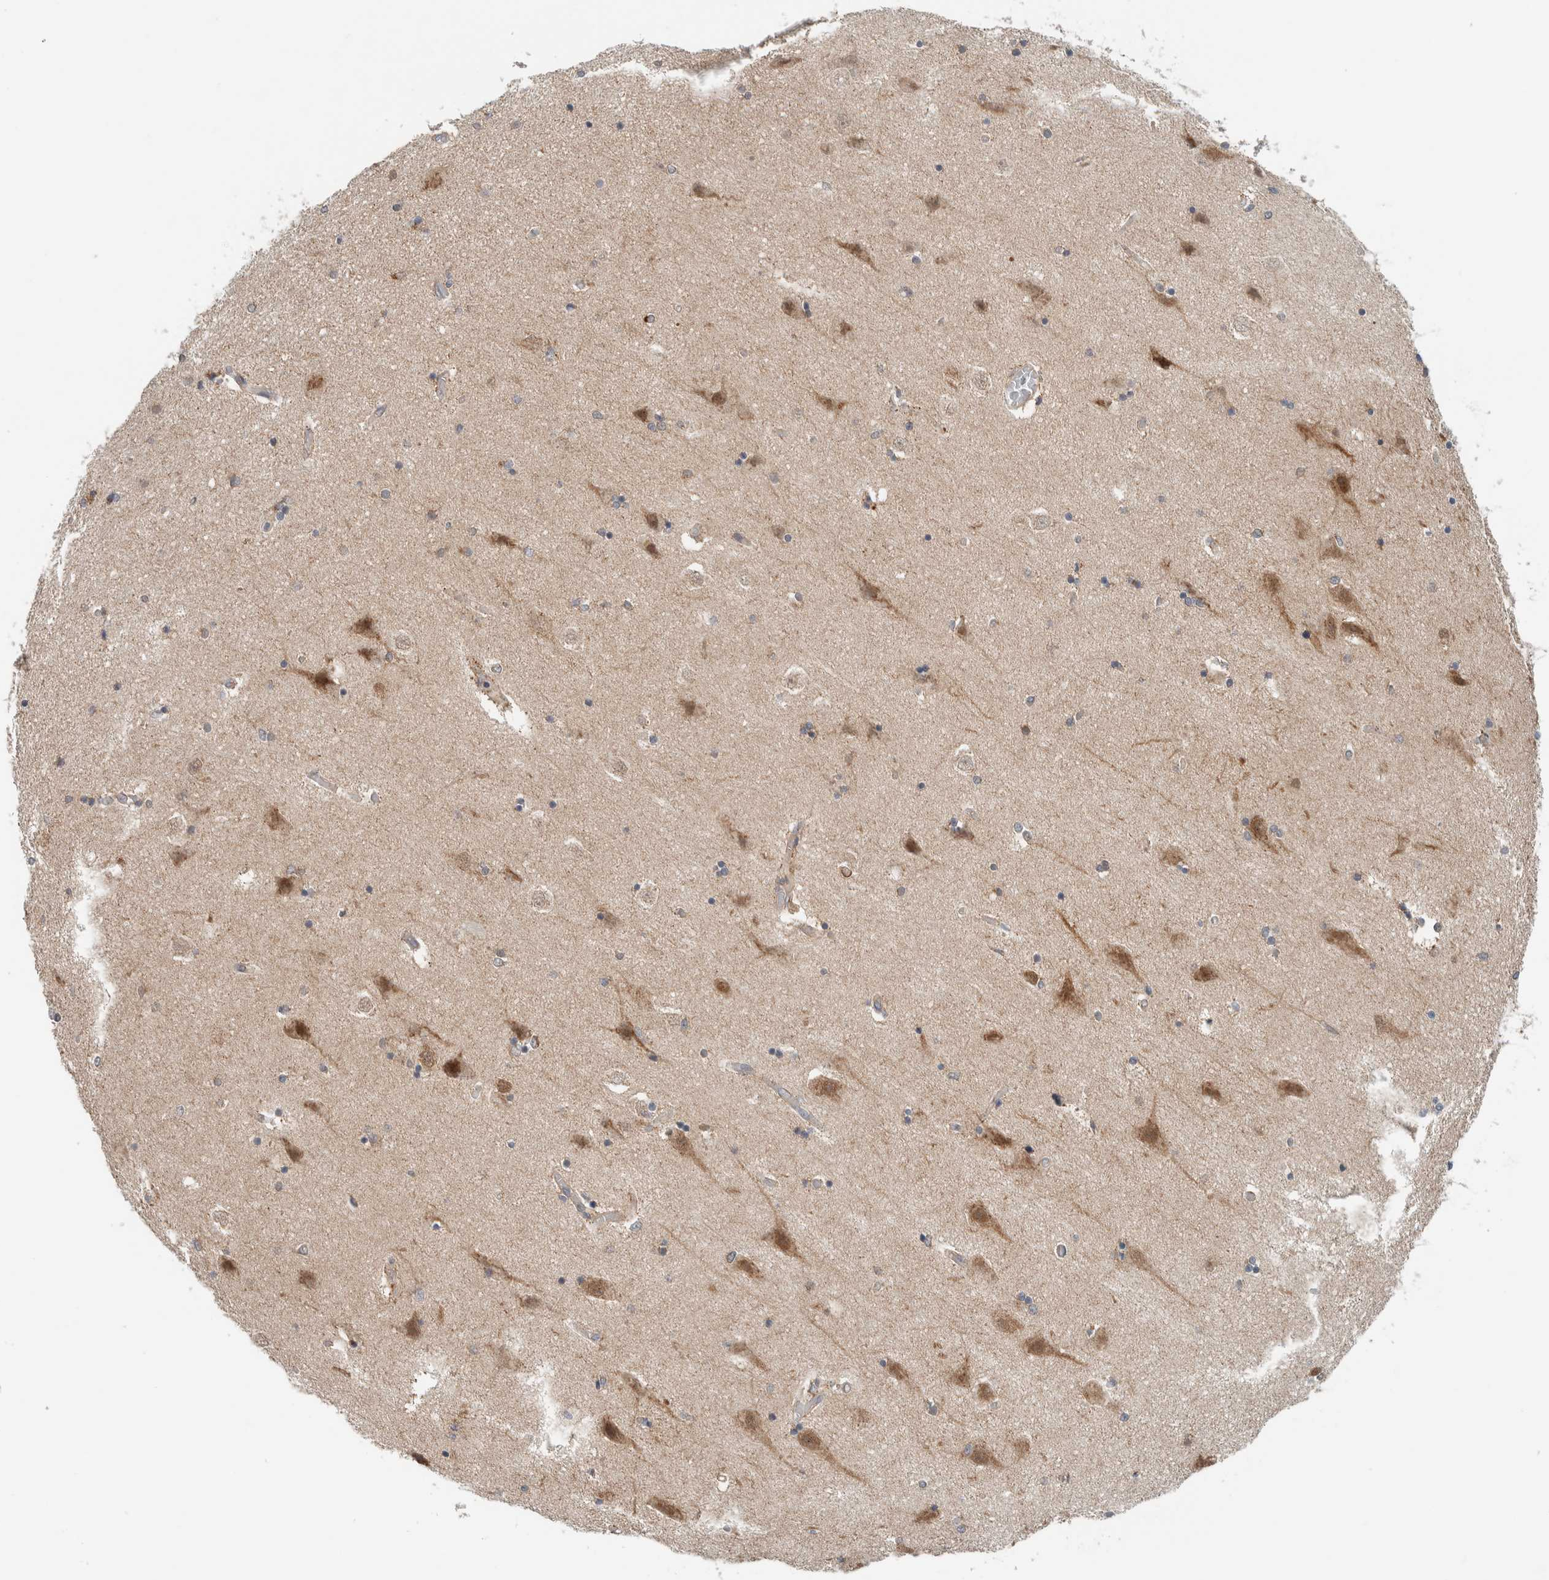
{"staining": {"intensity": "moderate", "quantity": "<25%", "location": "cytoplasmic/membranous"}, "tissue": "hippocampus", "cell_type": "Glial cells", "image_type": "normal", "snomed": [{"axis": "morphology", "description": "Normal tissue, NOS"}, {"axis": "topography", "description": "Hippocampus"}], "caption": "This photomicrograph shows immunohistochemistry (IHC) staining of unremarkable hippocampus, with low moderate cytoplasmic/membranous staining in about <25% of glial cells.", "gene": "RERE", "patient": {"sex": "female", "age": 54}}